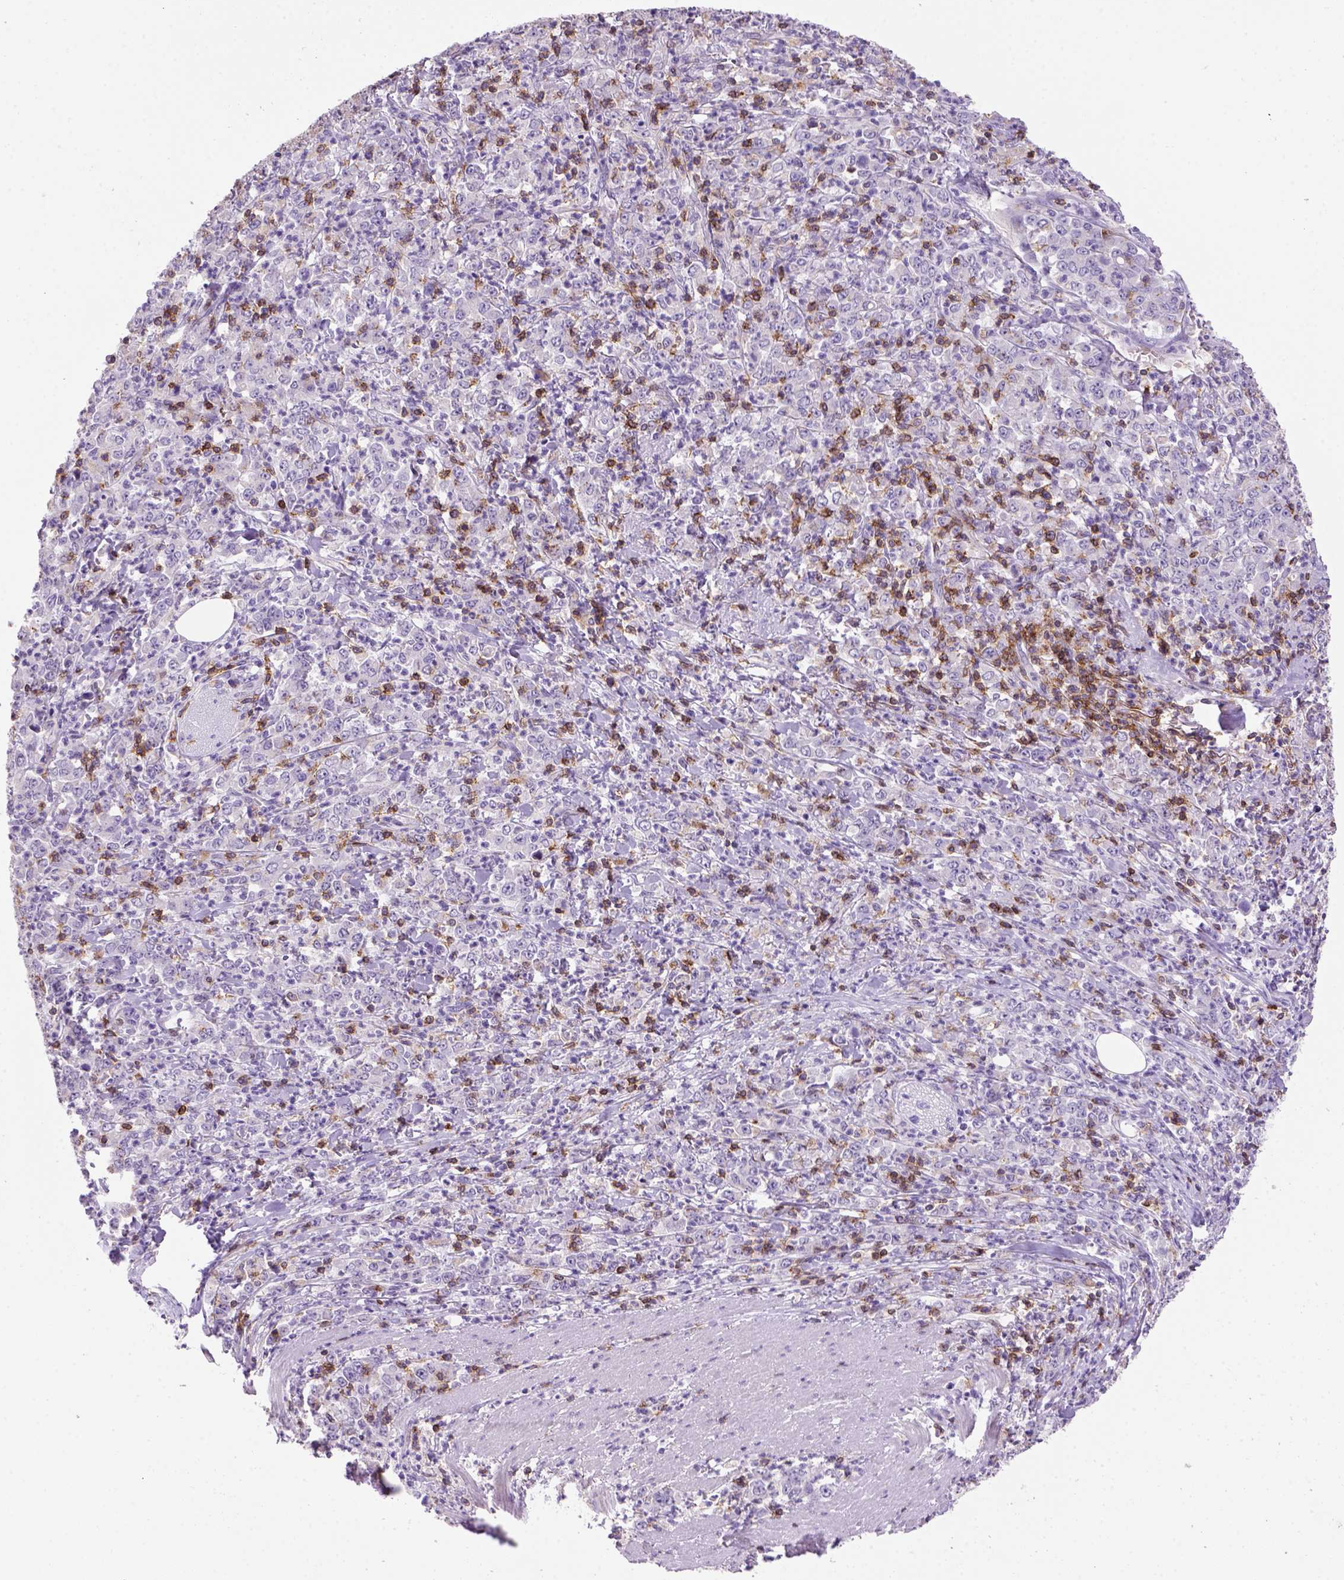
{"staining": {"intensity": "negative", "quantity": "none", "location": "none"}, "tissue": "stomach cancer", "cell_type": "Tumor cells", "image_type": "cancer", "snomed": [{"axis": "morphology", "description": "Adenocarcinoma, NOS"}, {"axis": "topography", "description": "Stomach, lower"}], "caption": "This is a micrograph of IHC staining of stomach cancer, which shows no staining in tumor cells.", "gene": "CD3E", "patient": {"sex": "female", "age": 71}}